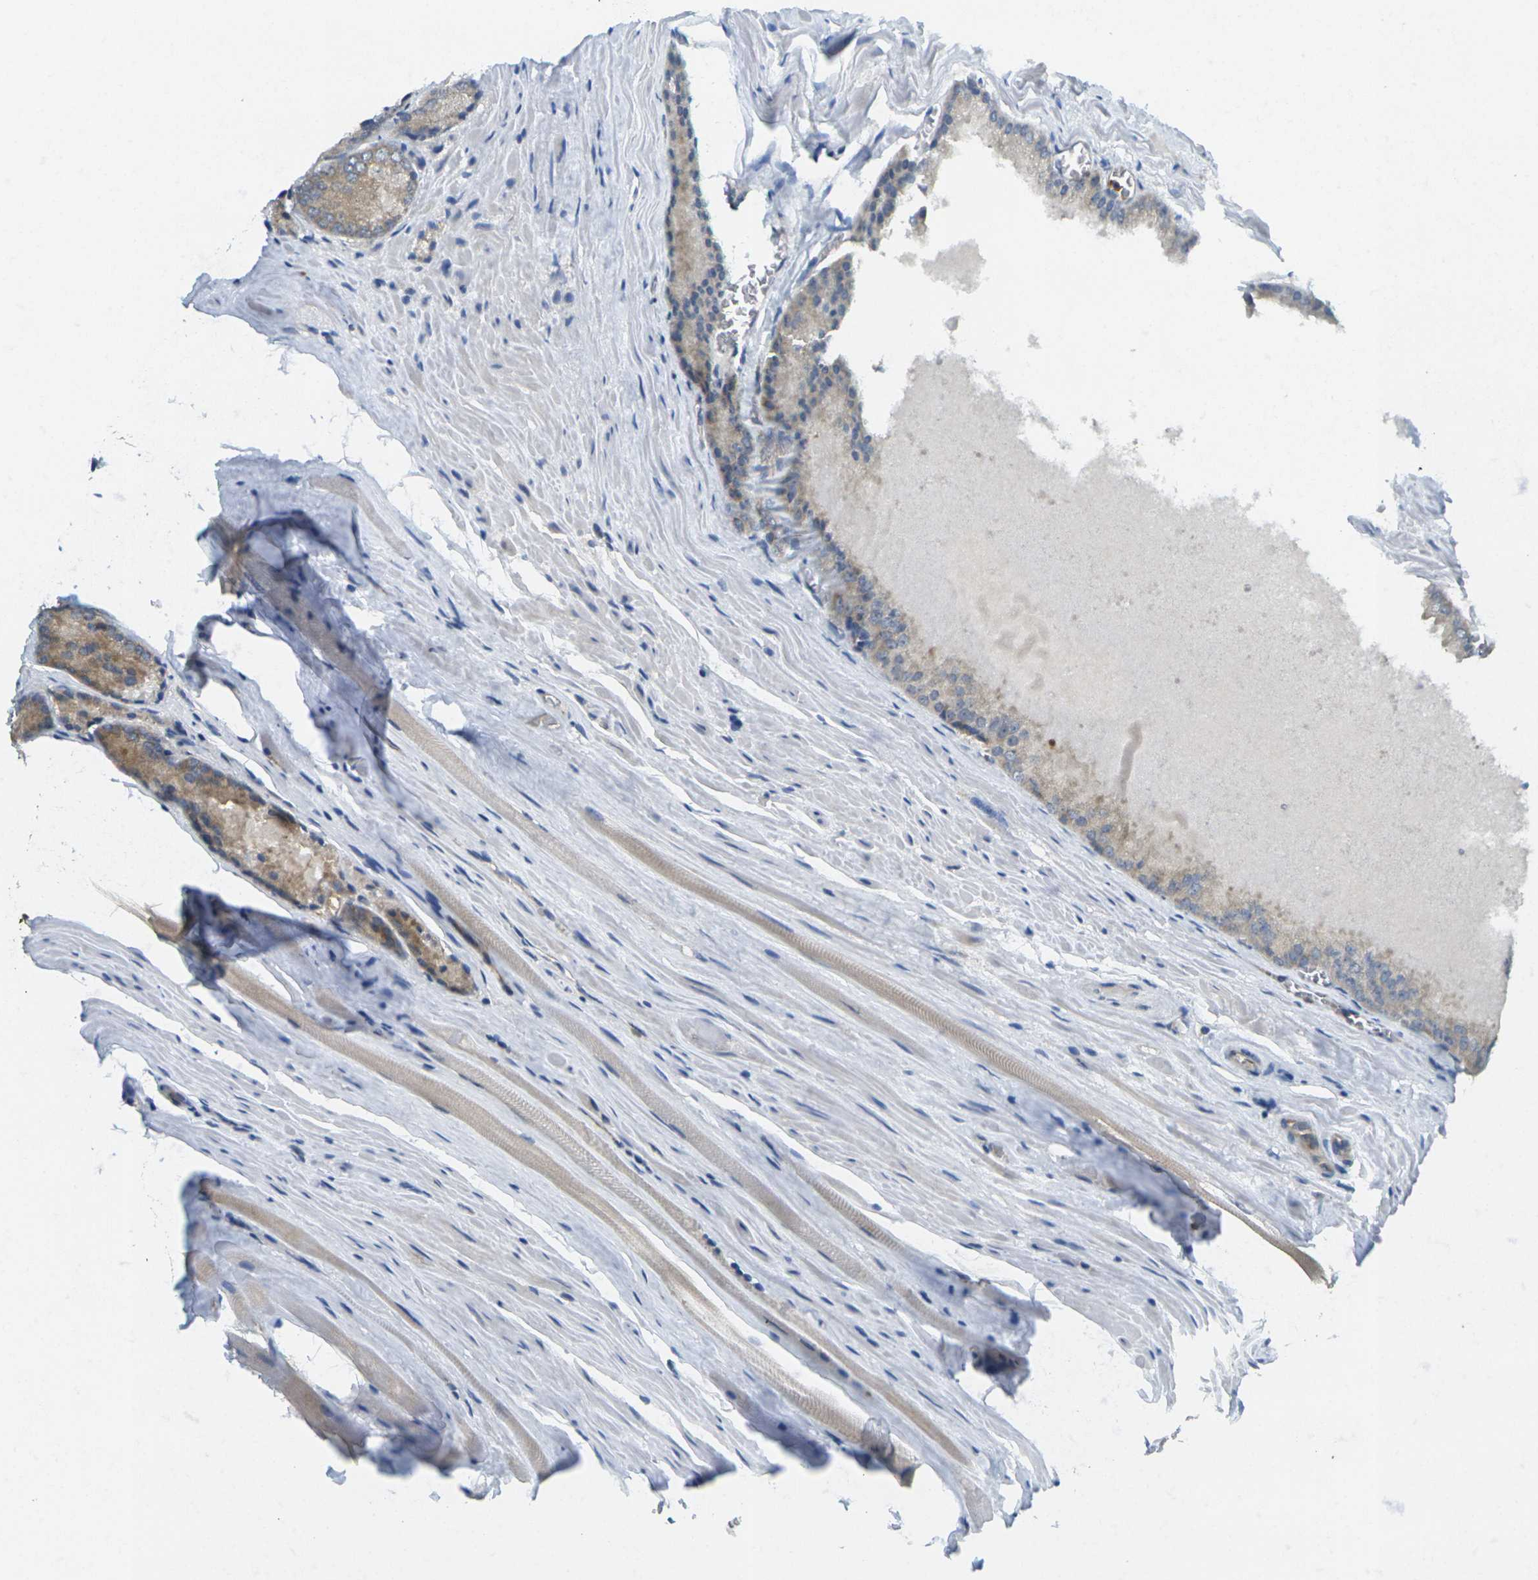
{"staining": {"intensity": "weak", "quantity": "<25%", "location": "cytoplasmic/membranous"}, "tissue": "prostate cancer", "cell_type": "Tumor cells", "image_type": "cancer", "snomed": [{"axis": "morphology", "description": "Adenocarcinoma, Low grade"}, {"axis": "topography", "description": "Prostate"}], "caption": "Tumor cells are negative for protein expression in human prostate adenocarcinoma (low-grade).", "gene": "MINAR2", "patient": {"sex": "male", "age": 64}}